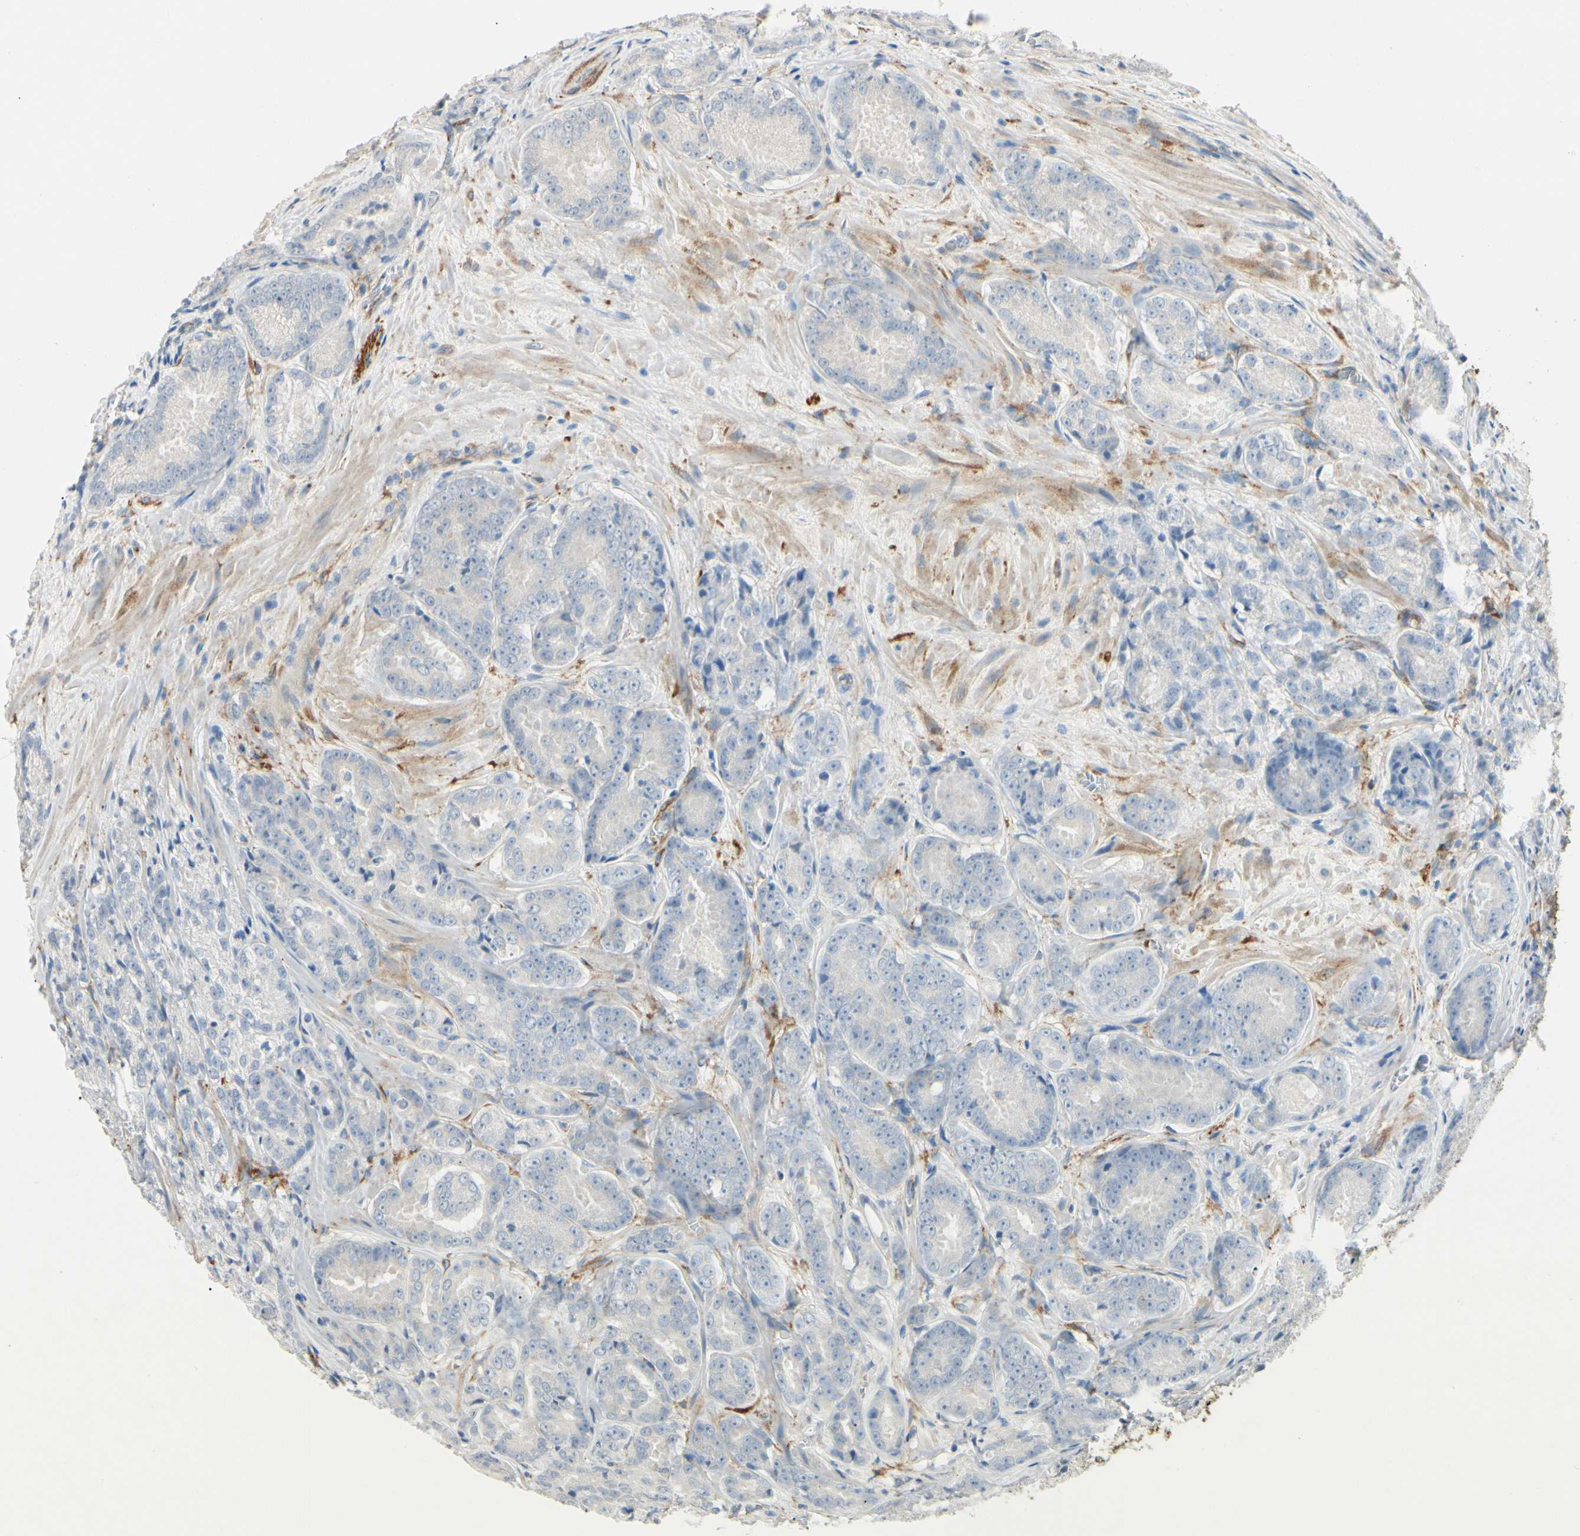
{"staining": {"intensity": "negative", "quantity": "none", "location": "none"}, "tissue": "prostate cancer", "cell_type": "Tumor cells", "image_type": "cancer", "snomed": [{"axis": "morphology", "description": "Adenocarcinoma, High grade"}, {"axis": "topography", "description": "Prostate"}], "caption": "Micrograph shows no significant protein staining in tumor cells of prostate cancer.", "gene": "AMPH", "patient": {"sex": "male", "age": 64}}